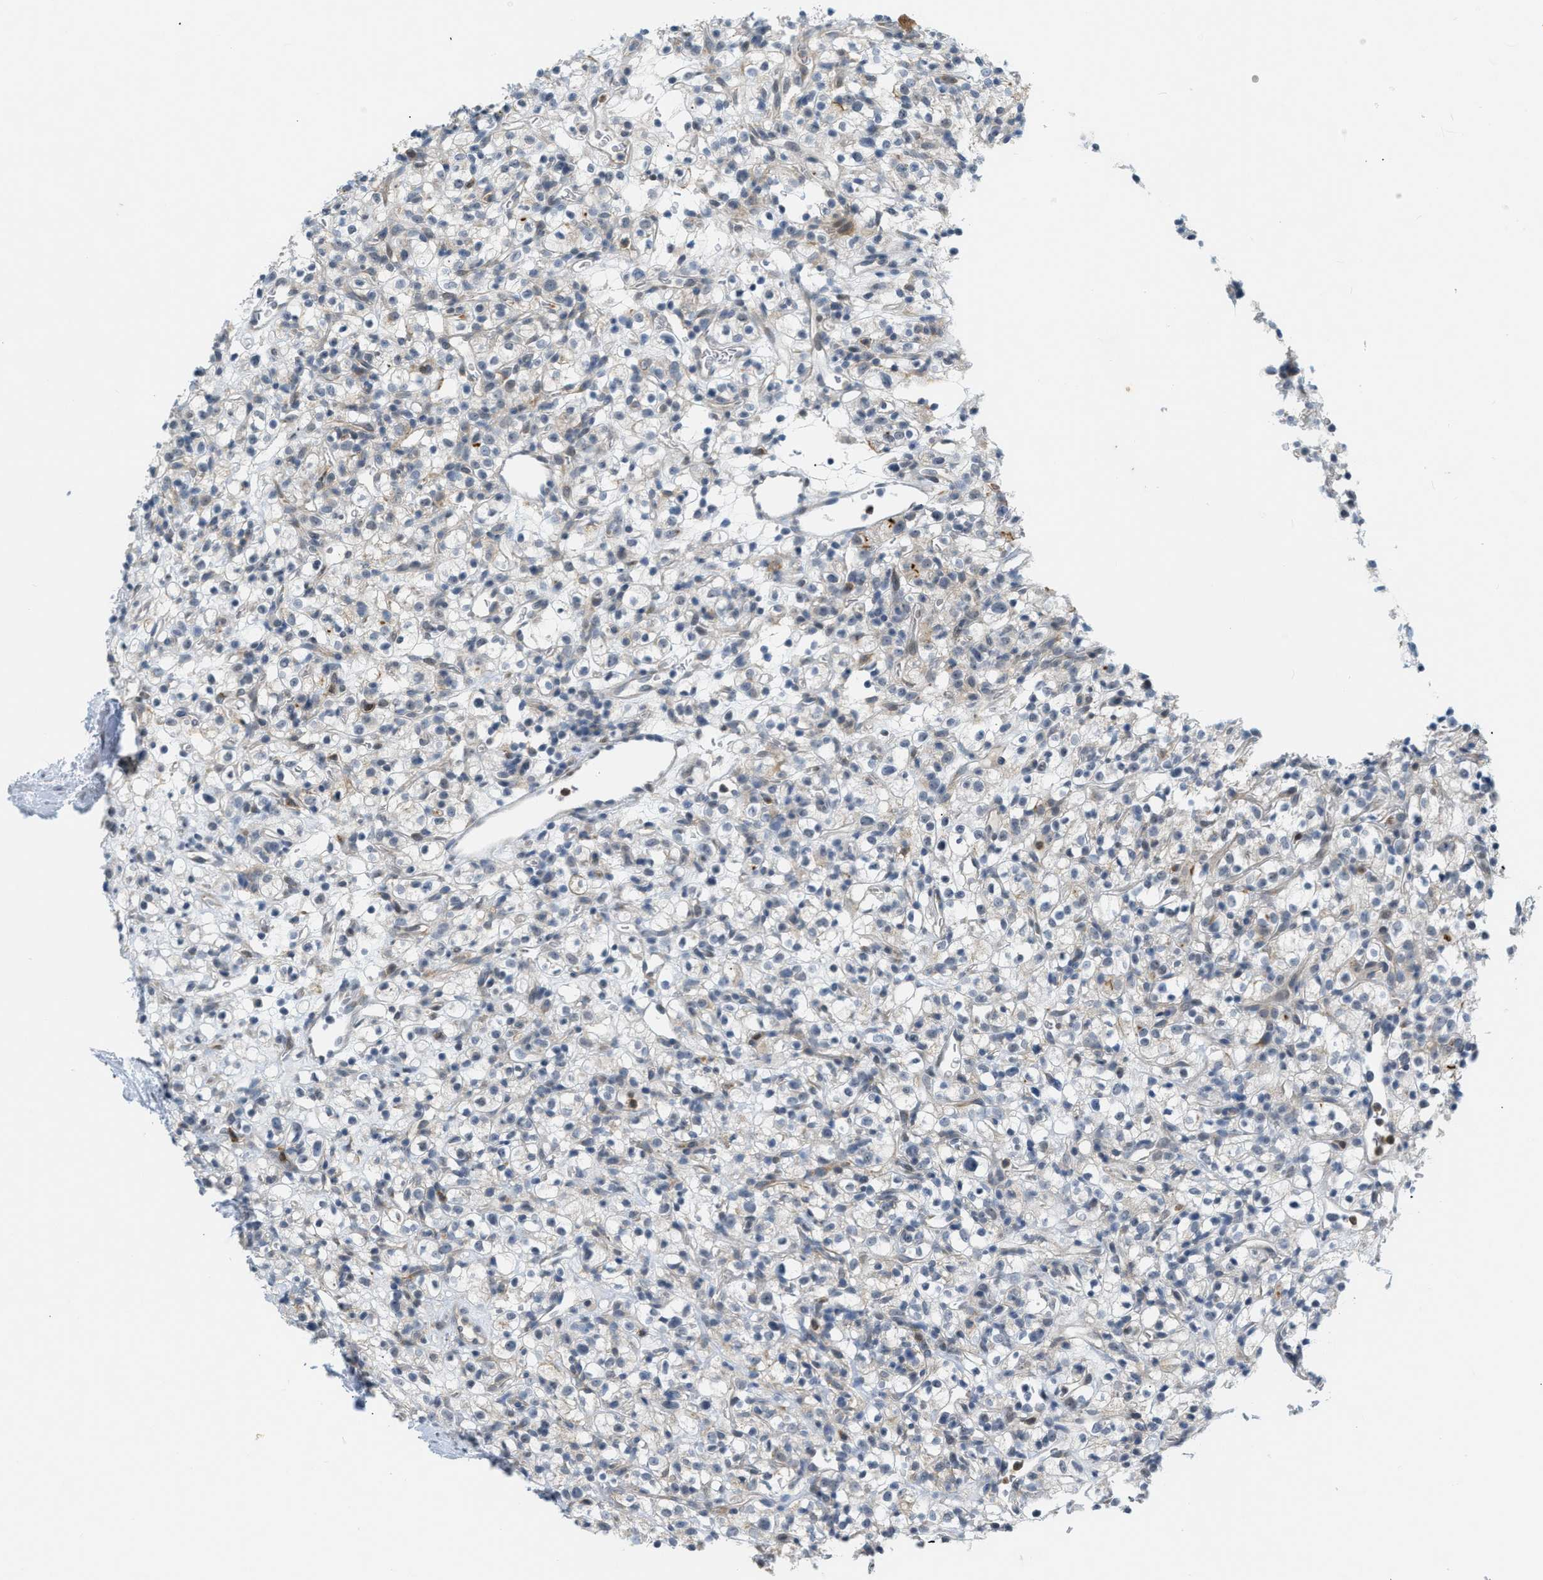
{"staining": {"intensity": "negative", "quantity": "none", "location": "none"}, "tissue": "renal cancer", "cell_type": "Tumor cells", "image_type": "cancer", "snomed": [{"axis": "morphology", "description": "Normal tissue, NOS"}, {"axis": "morphology", "description": "Adenocarcinoma, NOS"}, {"axis": "topography", "description": "Kidney"}], "caption": "DAB (3,3'-diaminobenzidine) immunohistochemical staining of human adenocarcinoma (renal) reveals no significant staining in tumor cells. (Stains: DAB immunohistochemistry (IHC) with hematoxylin counter stain, Microscopy: brightfield microscopy at high magnification).", "gene": "ZNF408", "patient": {"sex": "female", "age": 72}}